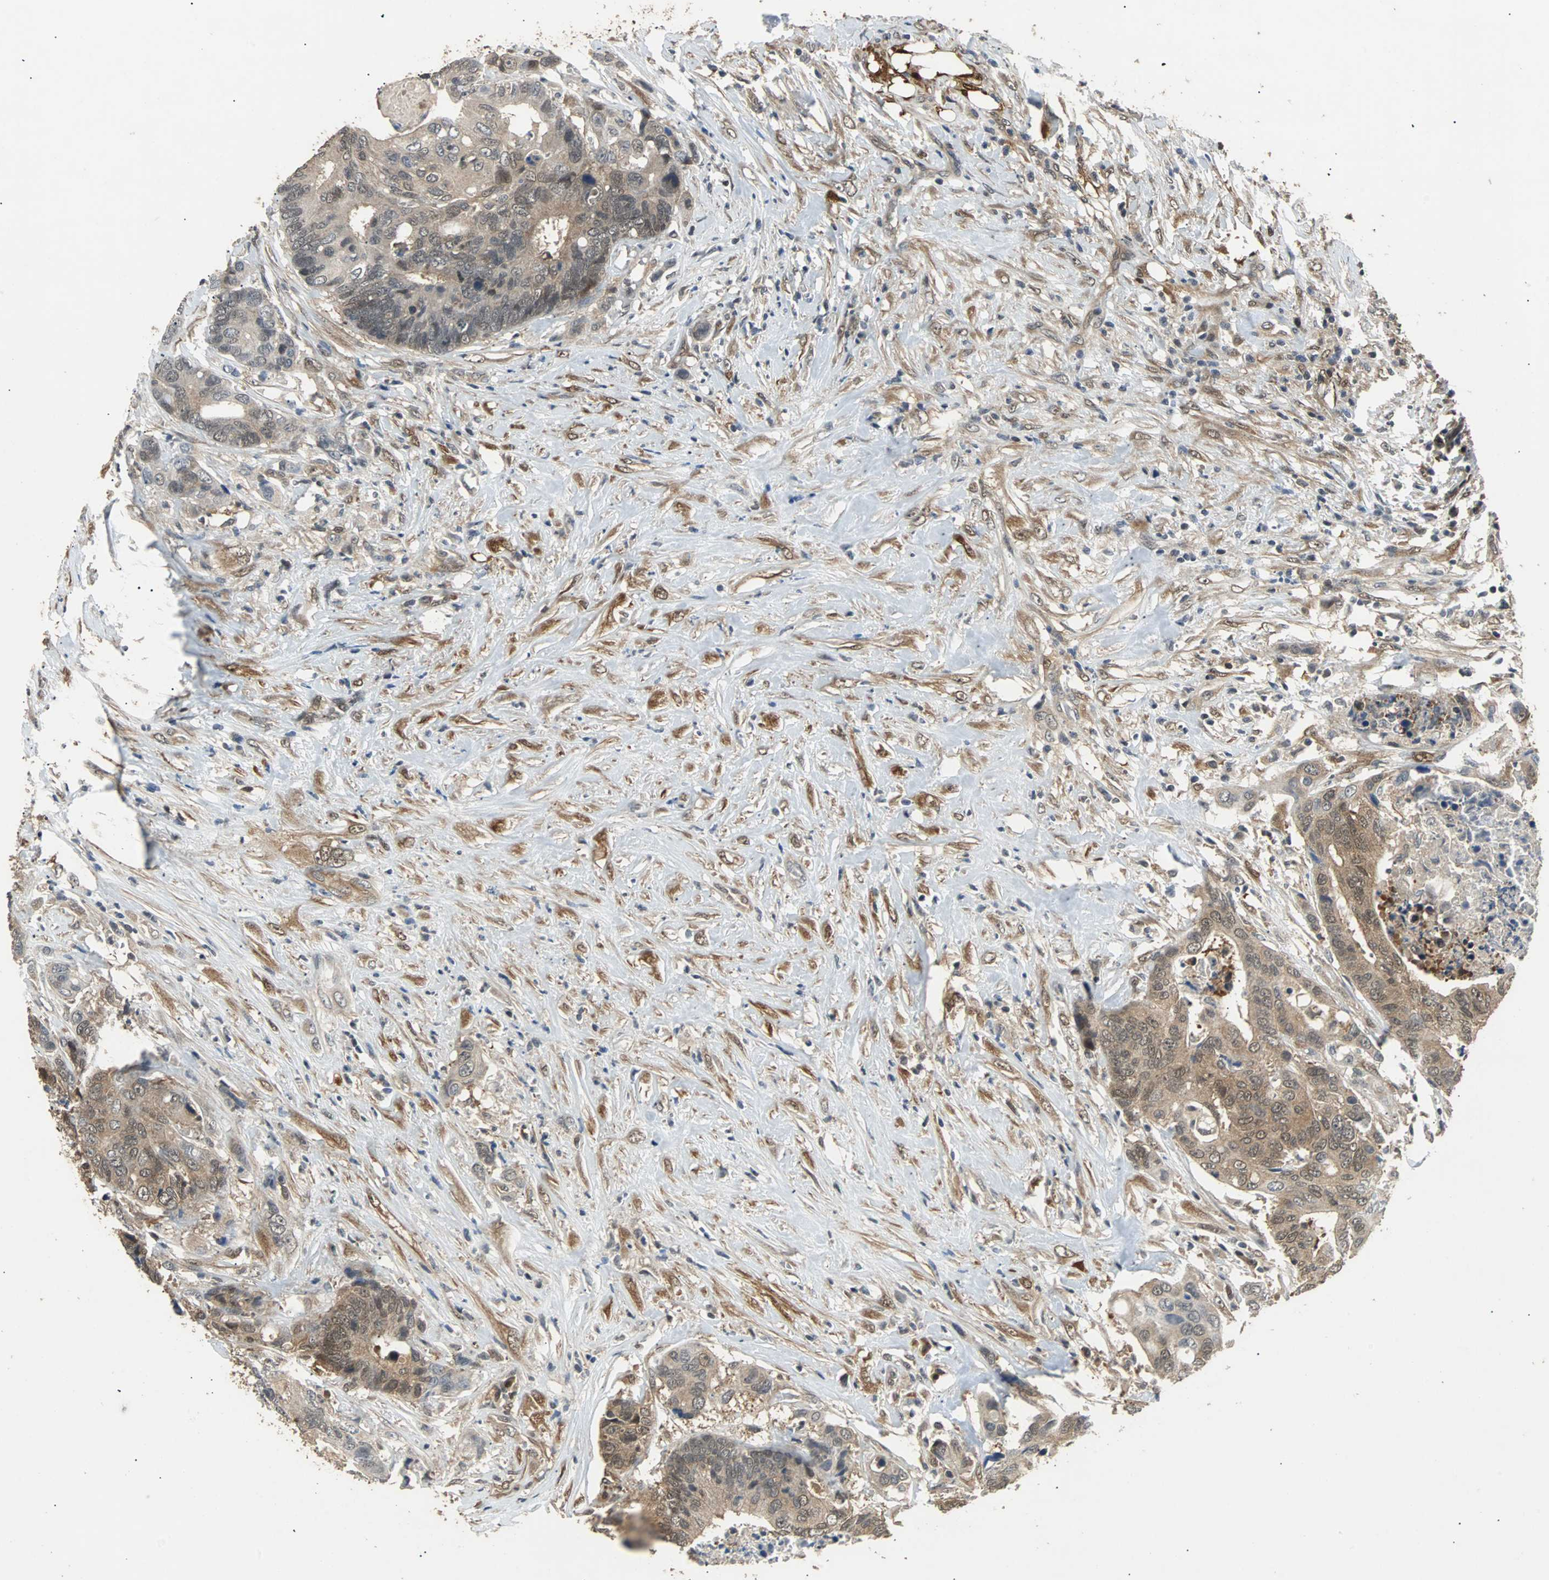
{"staining": {"intensity": "weak", "quantity": ">75%", "location": "cytoplasmic/membranous"}, "tissue": "colorectal cancer", "cell_type": "Tumor cells", "image_type": "cancer", "snomed": [{"axis": "morphology", "description": "Adenocarcinoma, NOS"}, {"axis": "topography", "description": "Rectum"}], "caption": "Colorectal adenocarcinoma stained with a protein marker exhibits weak staining in tumor cells.", "gene": "PRDX6", "patient": {"sex": "male", "age": 55}}